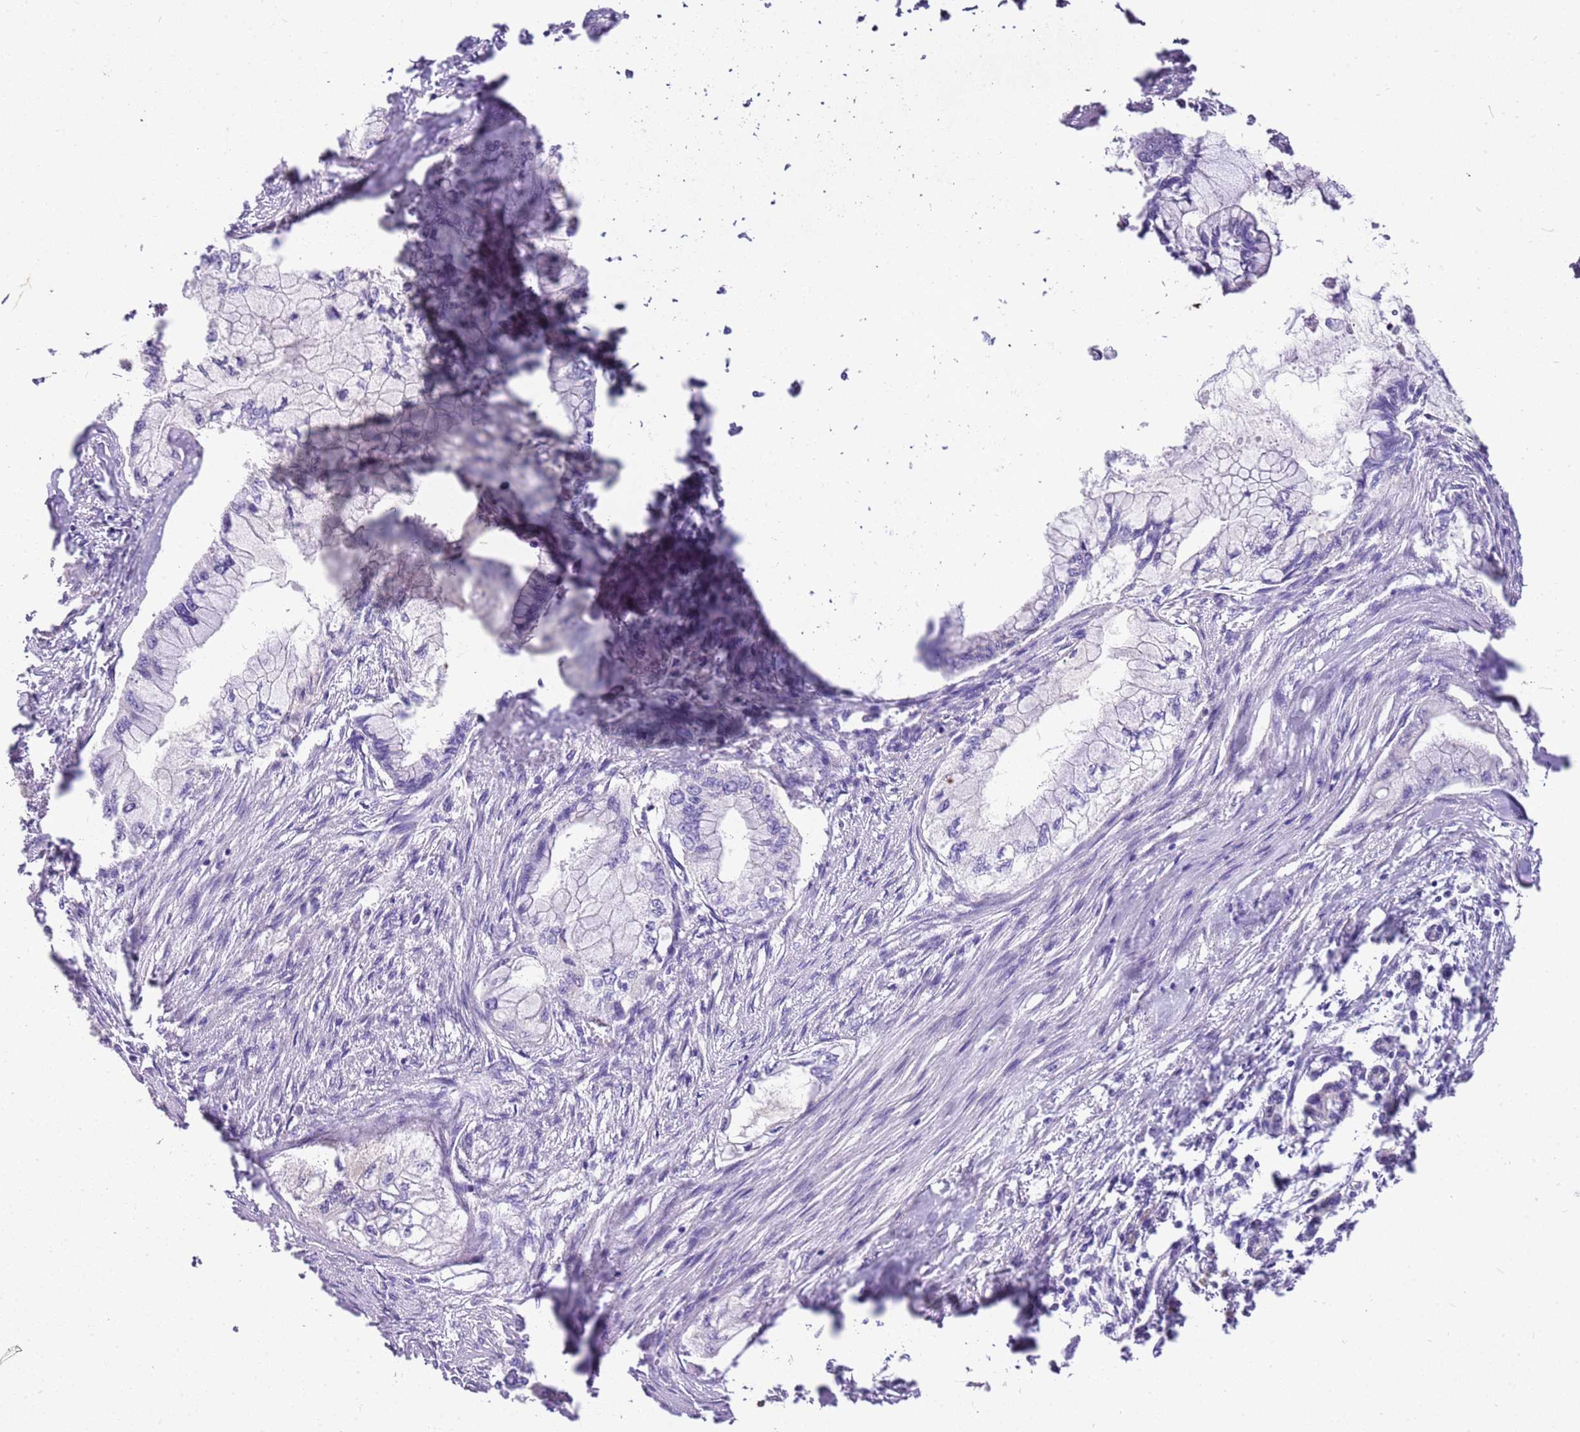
{"staining": {"intensity": "negative", "quantity": "none", "location": "none"}, "tissue": "pancreatic cancer", "cell_type": "Tumor cells", "image_type": "cancer", "snomed": [{"axis": "morphology", "description": "Adenocarcinoma, NOS"}, {"axis": "topography", "description": "Pancreas"}], "caption": "This histopathology image is of adenocarcinoma (pancreatic) stained with IHC to label a protein in brown with the nuclei are counter-stained blue. There is no expression in tumor cells.", "gene": "IGKV3D-11", "patient": {"sex": "male", "age": 48}}